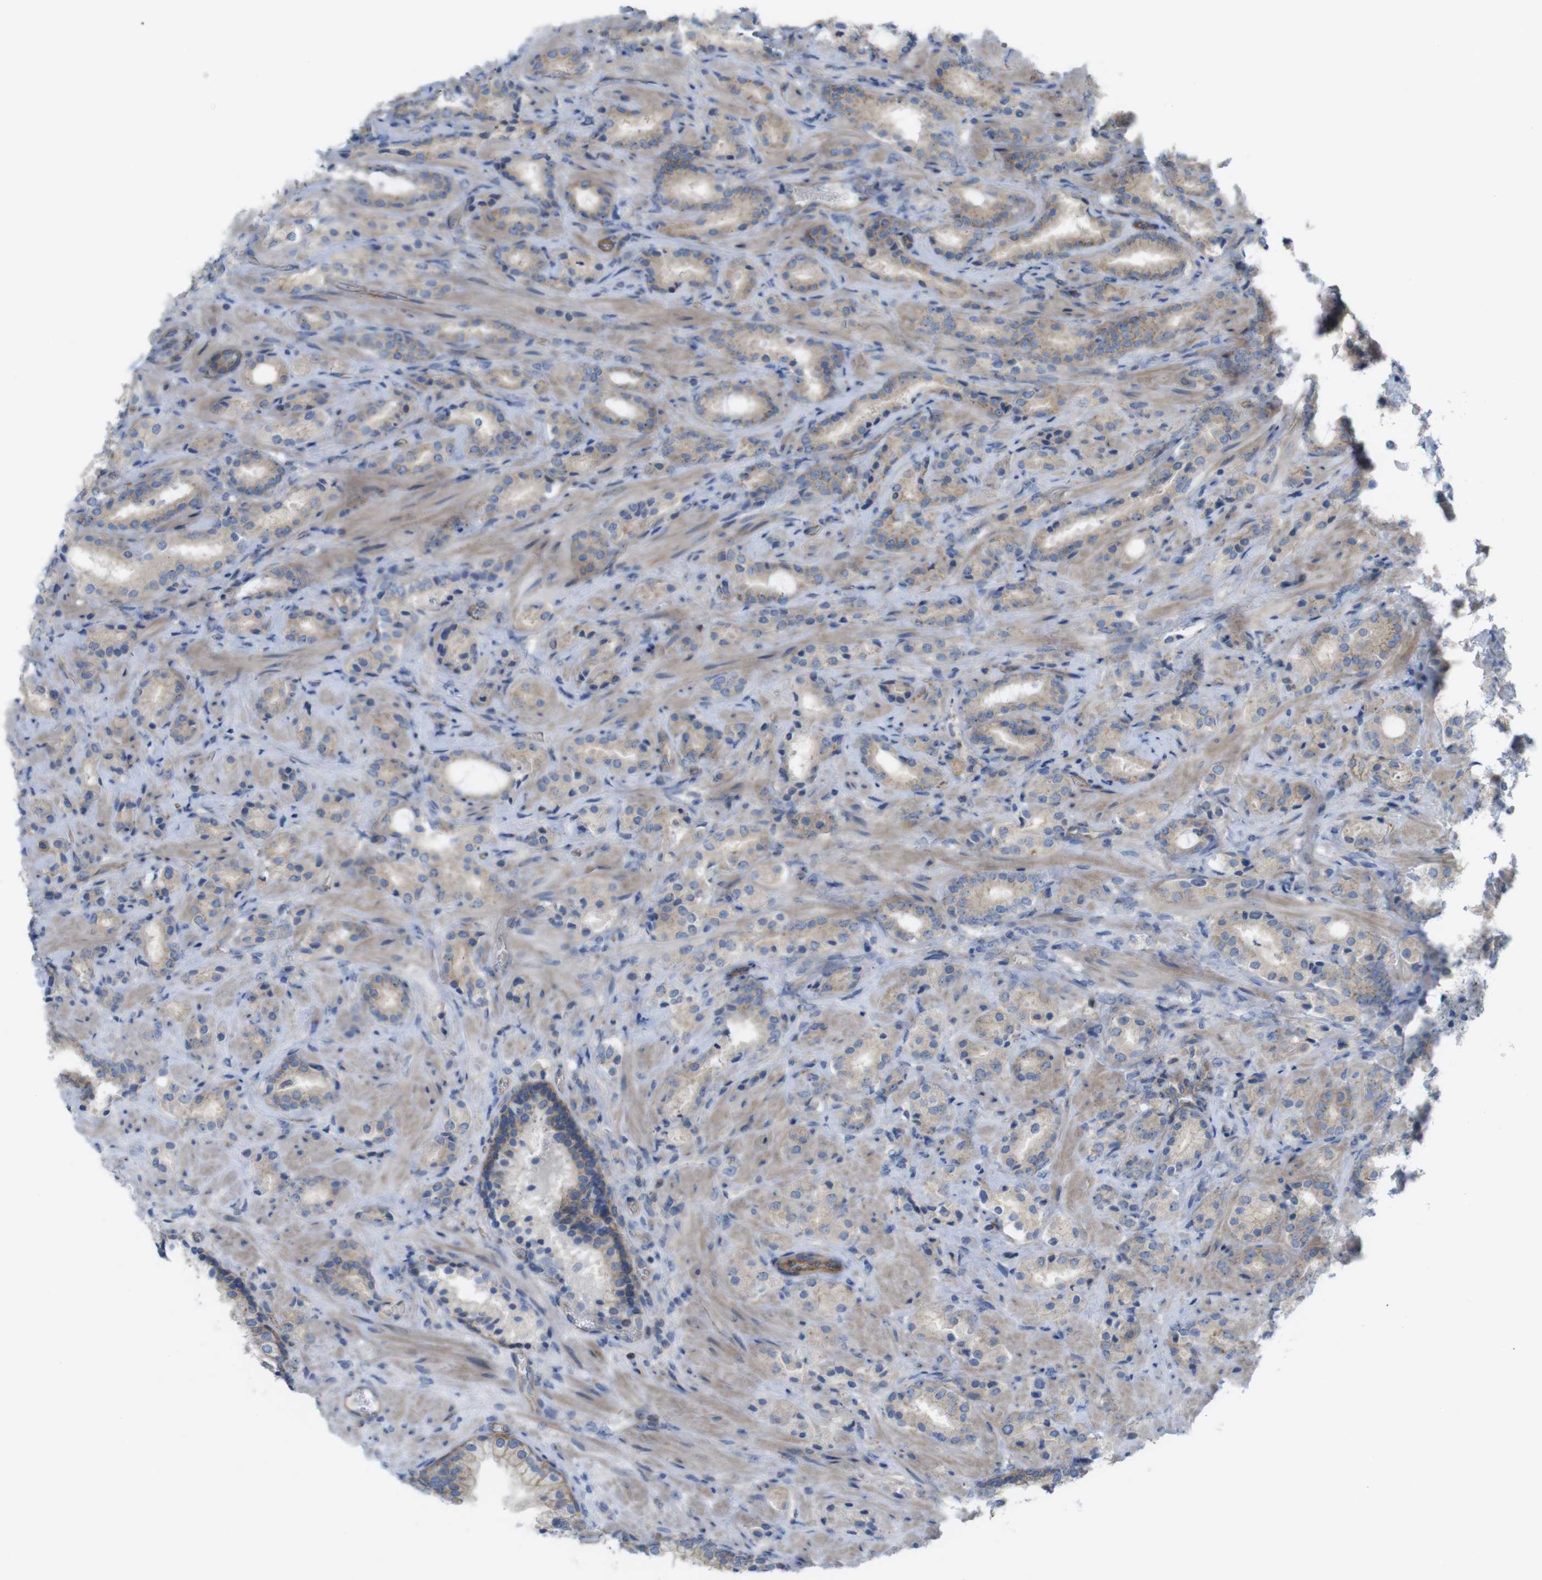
{"staining": {"intensity": "weak", "quantity": ">75%", "location": "cytoplasmic/membranous"}, "tissue": "prostate cancer", "cell_type": "Tumor cells", "image_type": "cancer", "snomed": [{"axis": "morphology", "description": "Adenocarcinoma, High grade"}, {"axis": "topography", "description": "Prostate"}], "caption": "Immunohistochemistry staining of prostate high-grade adenocarcinoma, which displays low levels of weak cytoplasmic/membranous staining in approximately >75% of tumor cells indicating weak cytoplasmic/membranous protein staining. The staining was performed using DAB (brown) for protein detection and nuclei were counterstained in hematoxylin (blue).", "gene": "PREX2", "patient": {"sex": "male", "age": 64}}